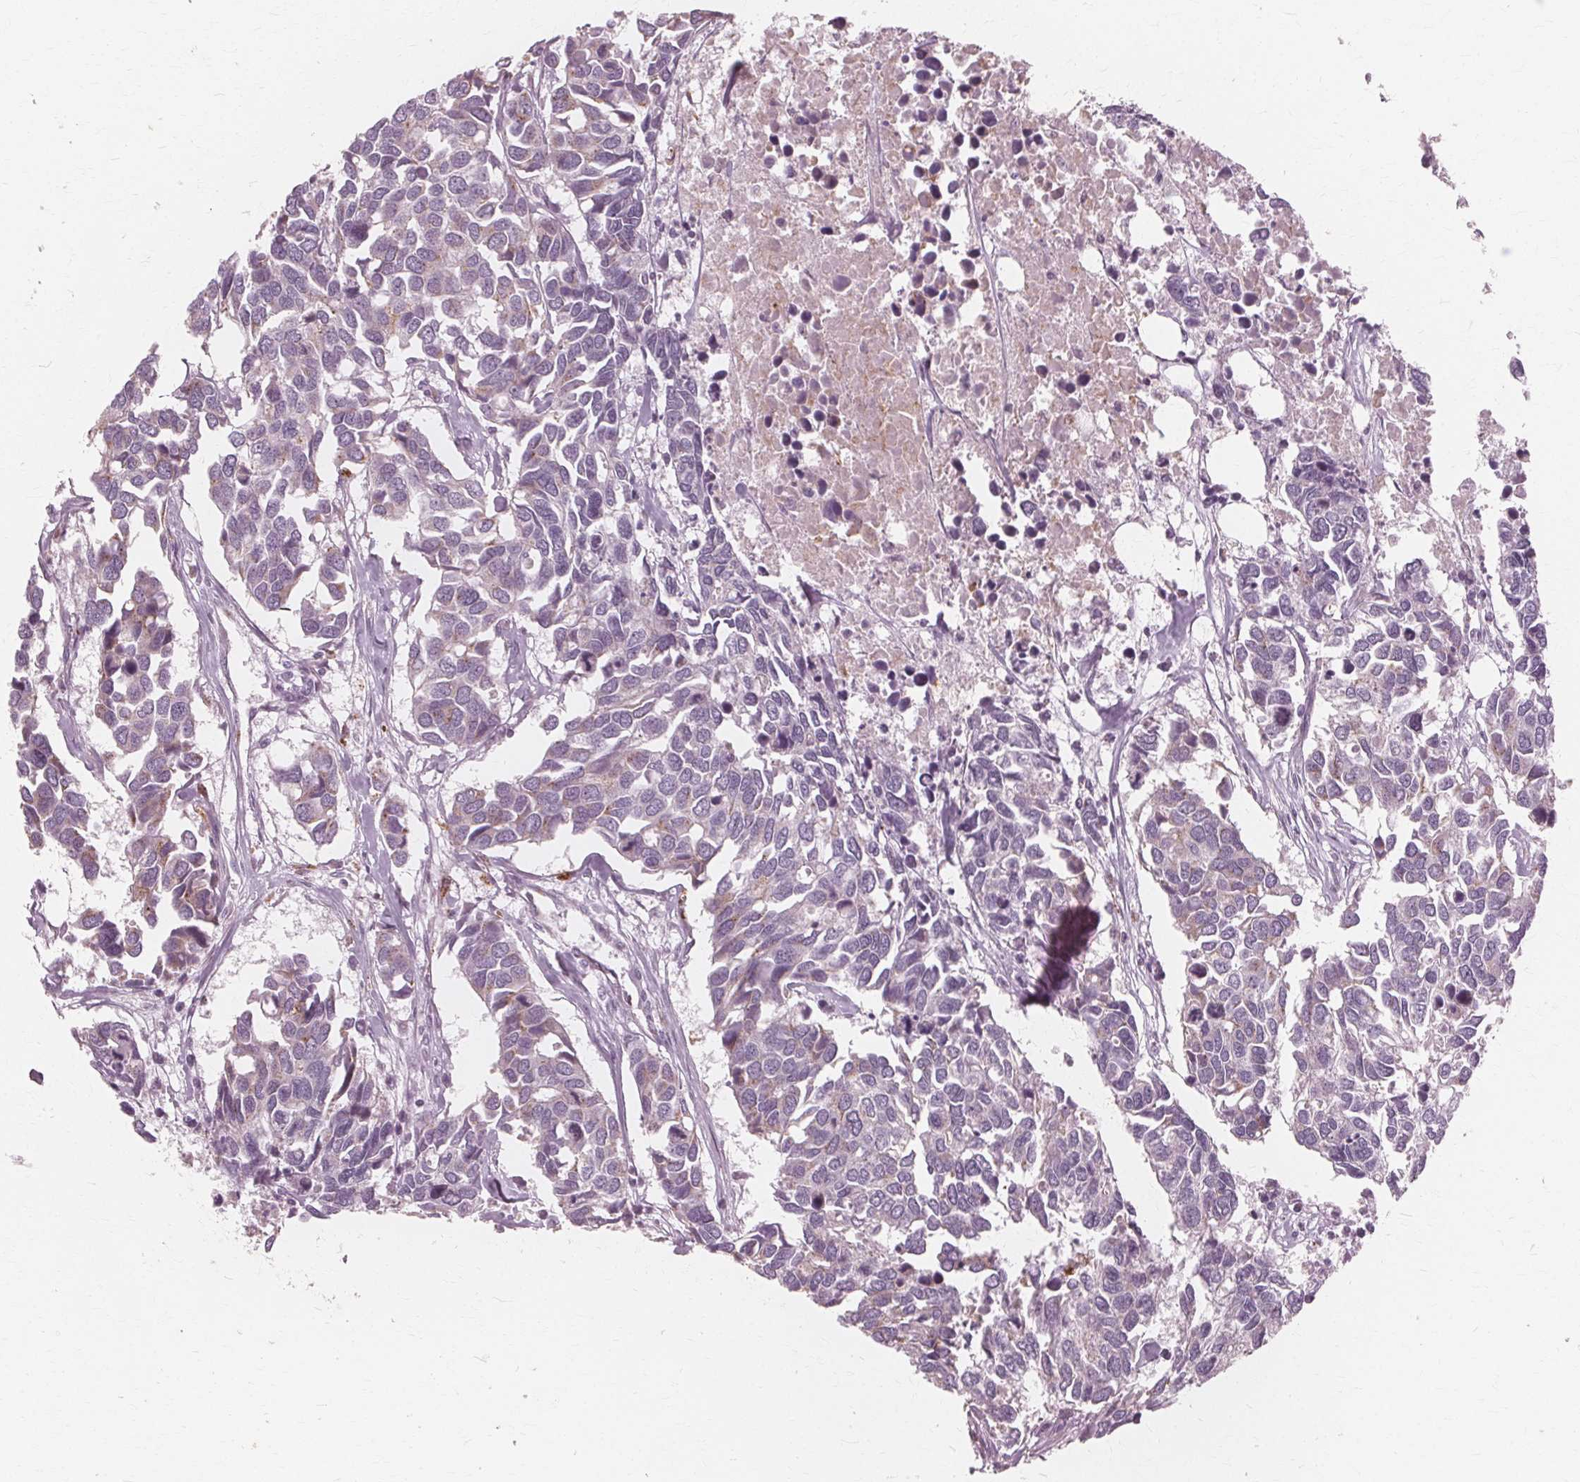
{"staining": {"intensity": "weak", "quantity": "<25%", "location": "cytoplasmic/membranous"}, "tissue": "breast cancer", "cell_type": "Tumor cells", "image_type": "cancer", "snomed": [{"axis": "morphology", "description": "Duct carcinoma"}, {"axis": "topography", "description": "Breast"}], "caption": "The image exhibits no staining of tumor cells in breast cancer. (IHC, brightfield microscopy, high magnification).", "gene": "DNASE2", "patient": {"sex": "female", "age": 83}}